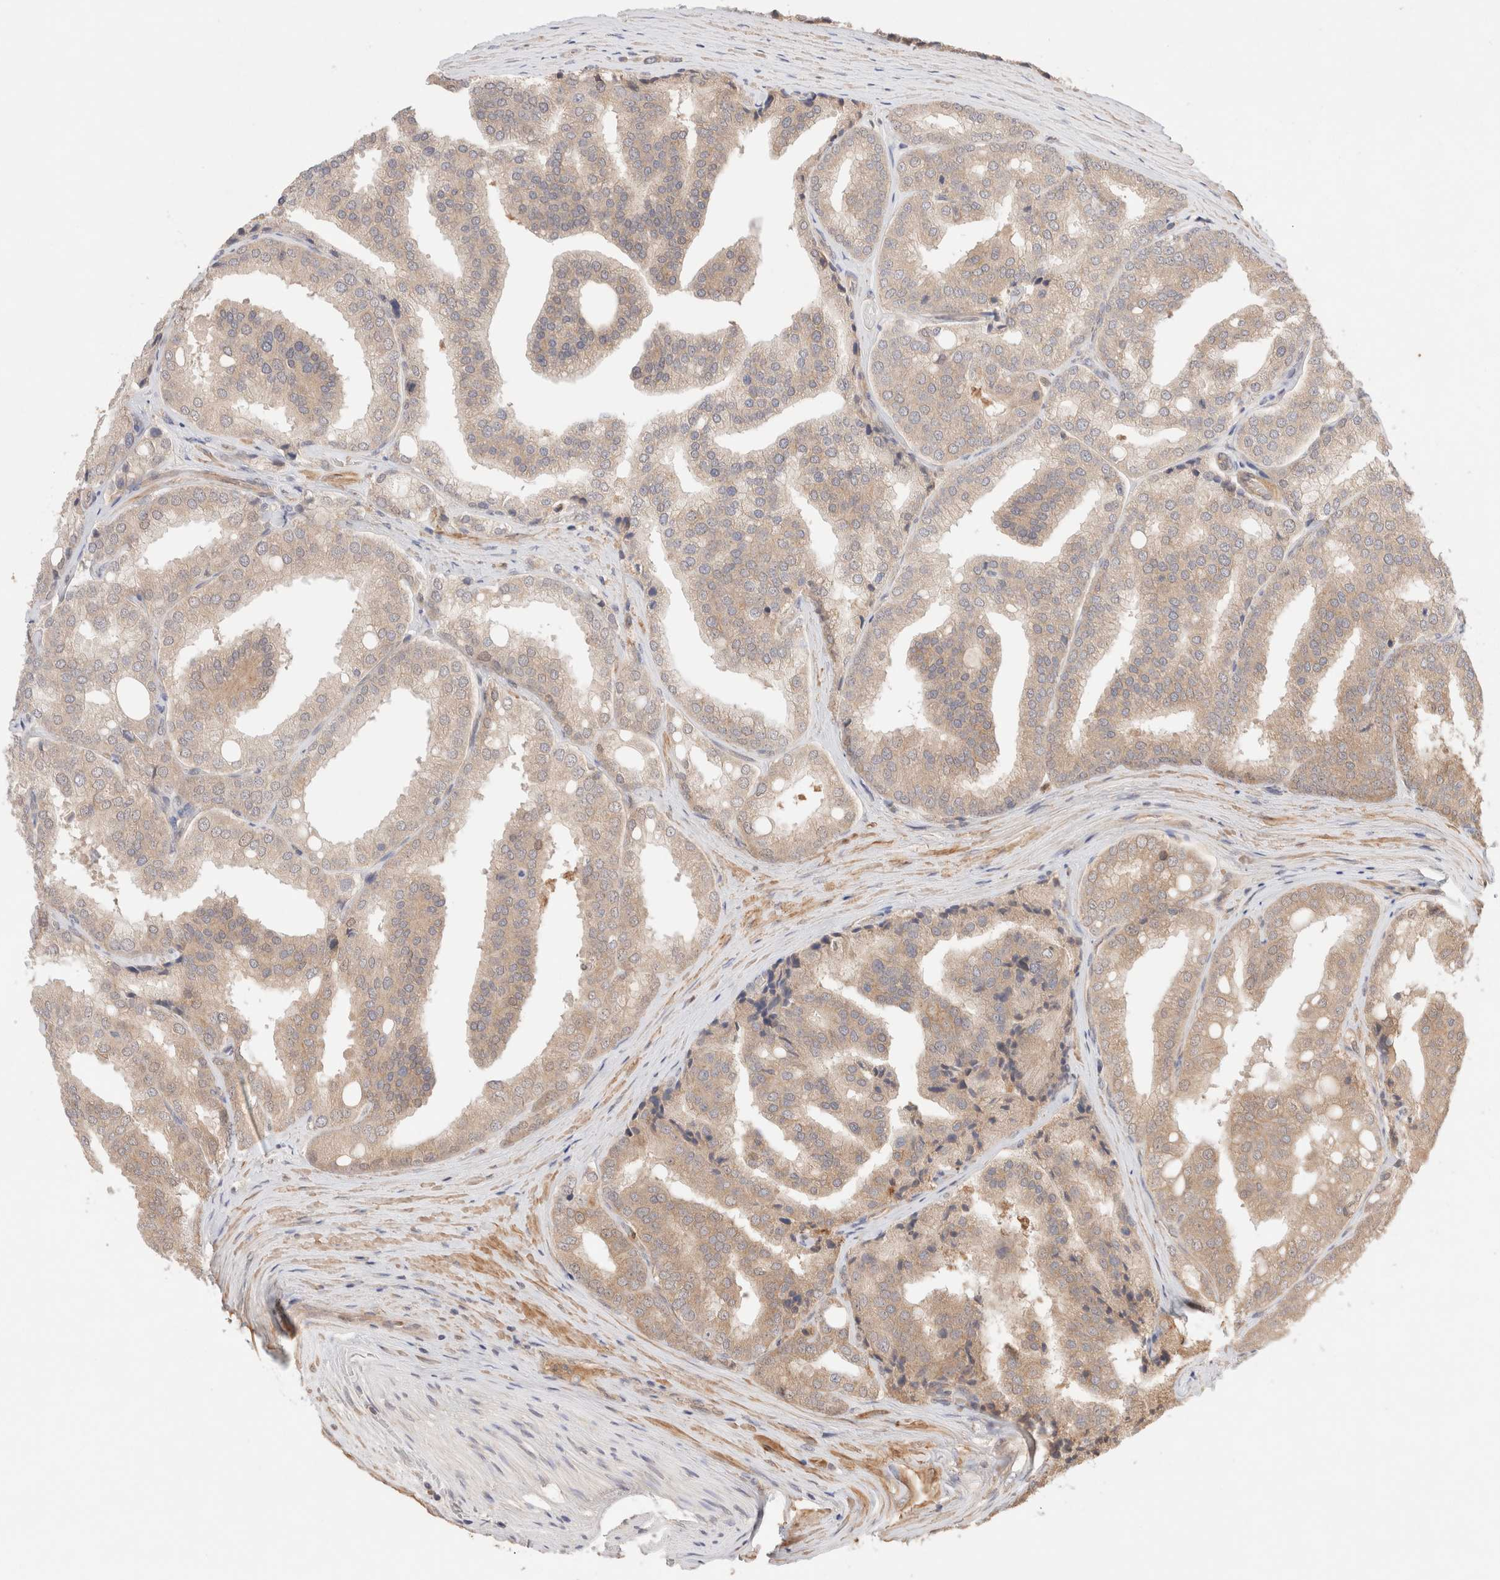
{"staining": {"intensity": "weak", "quantity": ">75%", "location": "cytoplasmic/membranous"}, "tissue": "prostate cancer", "cell_type": "Tumor cells", "image_type": "cancer", "snomed": [{"axis": "morphology", "description": "Adenocarcinoma, High grade"}, {"axis": "topography", "description": "Prostate"}], "caption": "This is an image of IHC staining of prostate cancer (adenocarcinoma (high-grade)), which shows weak staining in the cytoplasmic/membranous of tumor cells.", "gene": "CARNMT1", "patient": {"sex": "male", "age": 50}}